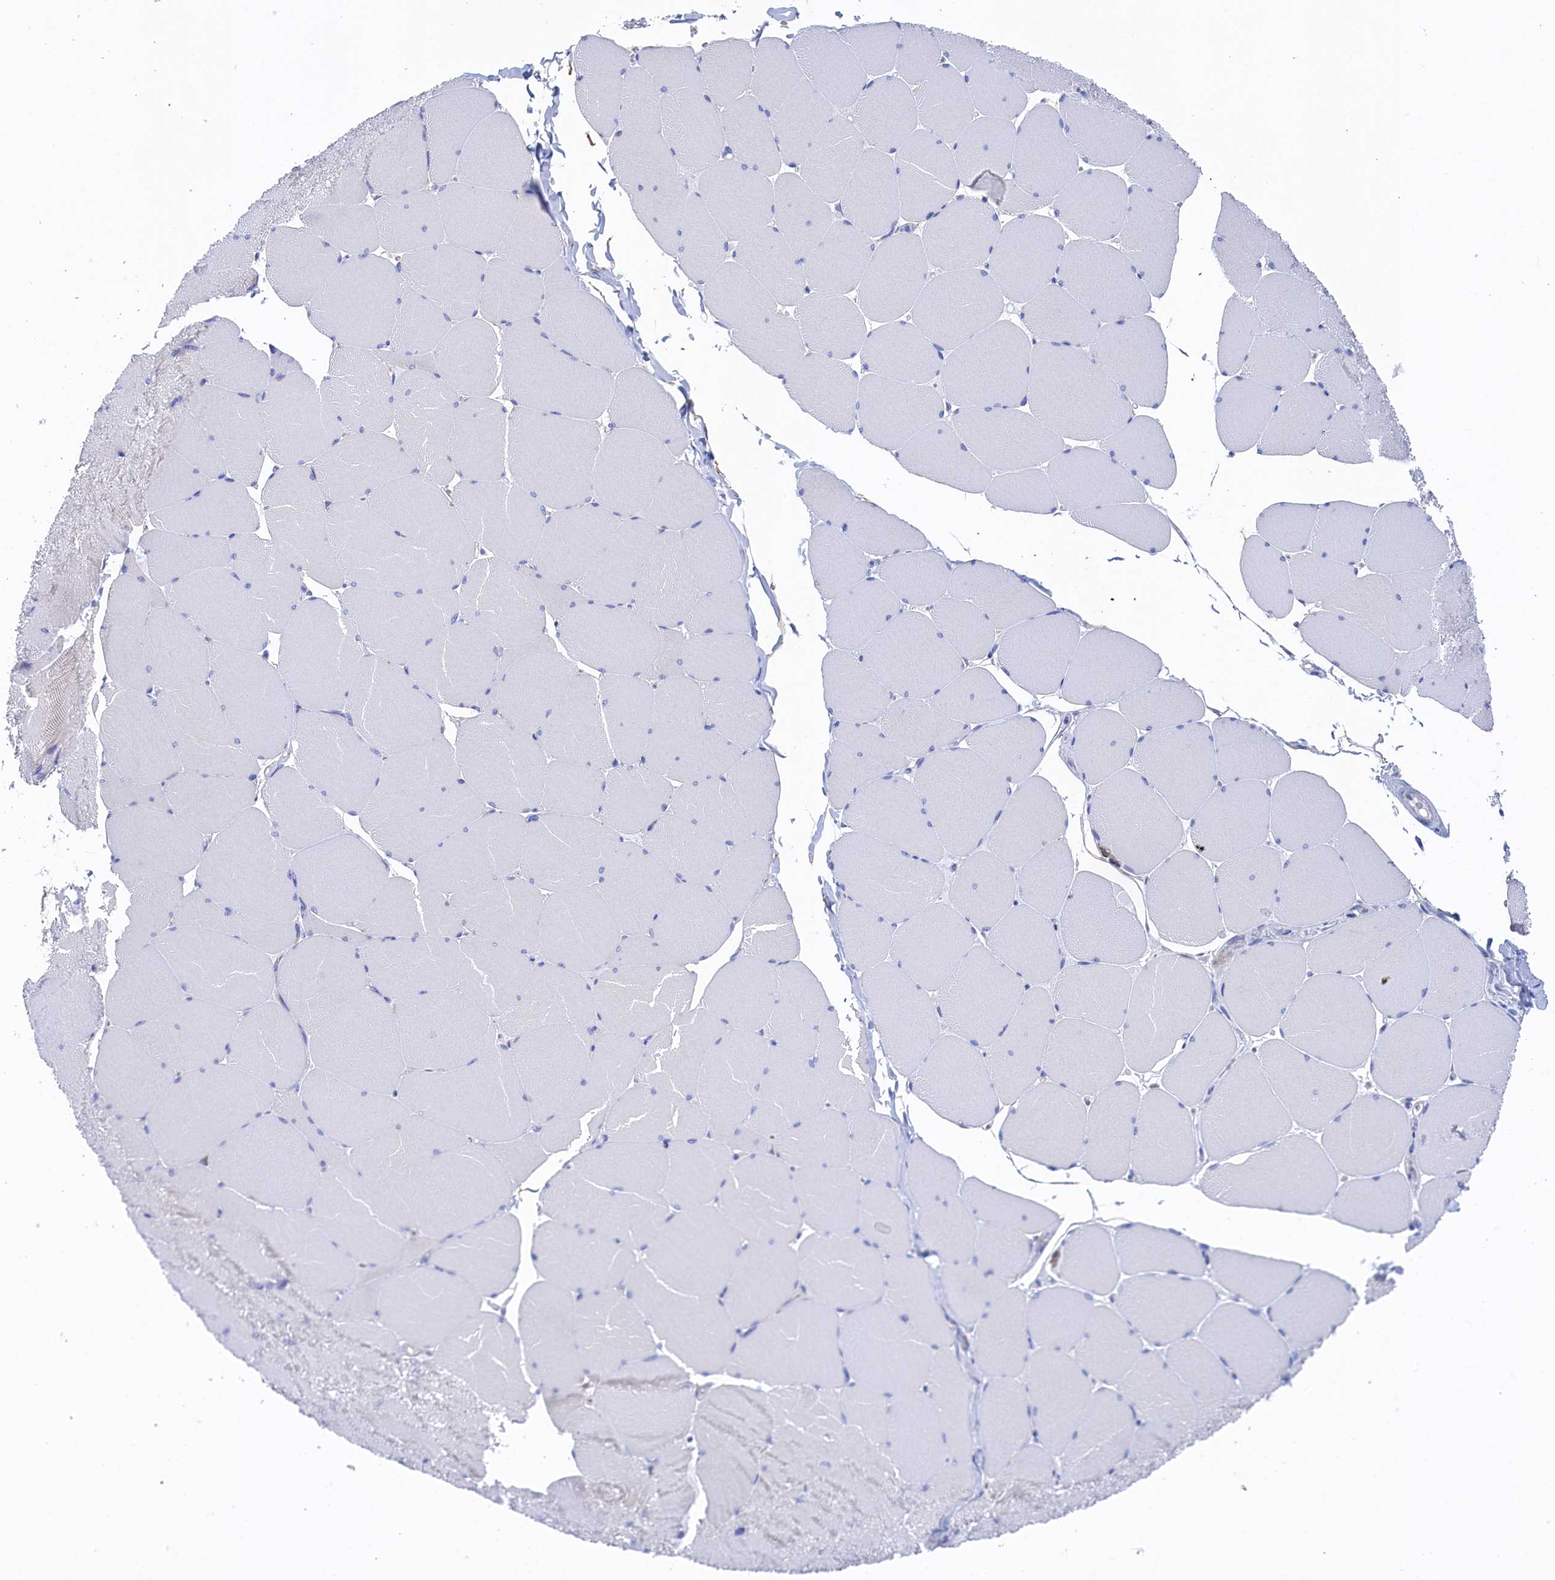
{"staining": {"intensity": "negative", "quantity": "none", "location": "none"}, "tissue": "skeletal muscle", "cell_type": "Myocytes", "image_type": "normal", "snomed": [{"axis": "morphology", "description": "Normal tissue, NOS"}, {"axis": "topography", "description": "Skeletal muscle"}, {"axis": "topography", "description": "Head-Neck"}], "caption": "IHC photomicrograph of unremarkable skeletal muscle: human skeletal muscle stained with DAB (3,3'-diaminobenzidine) displays no significant protein expression in myocytes.", "gene": "TMOD2", "patient": {"sex": "male", "age": 66}}